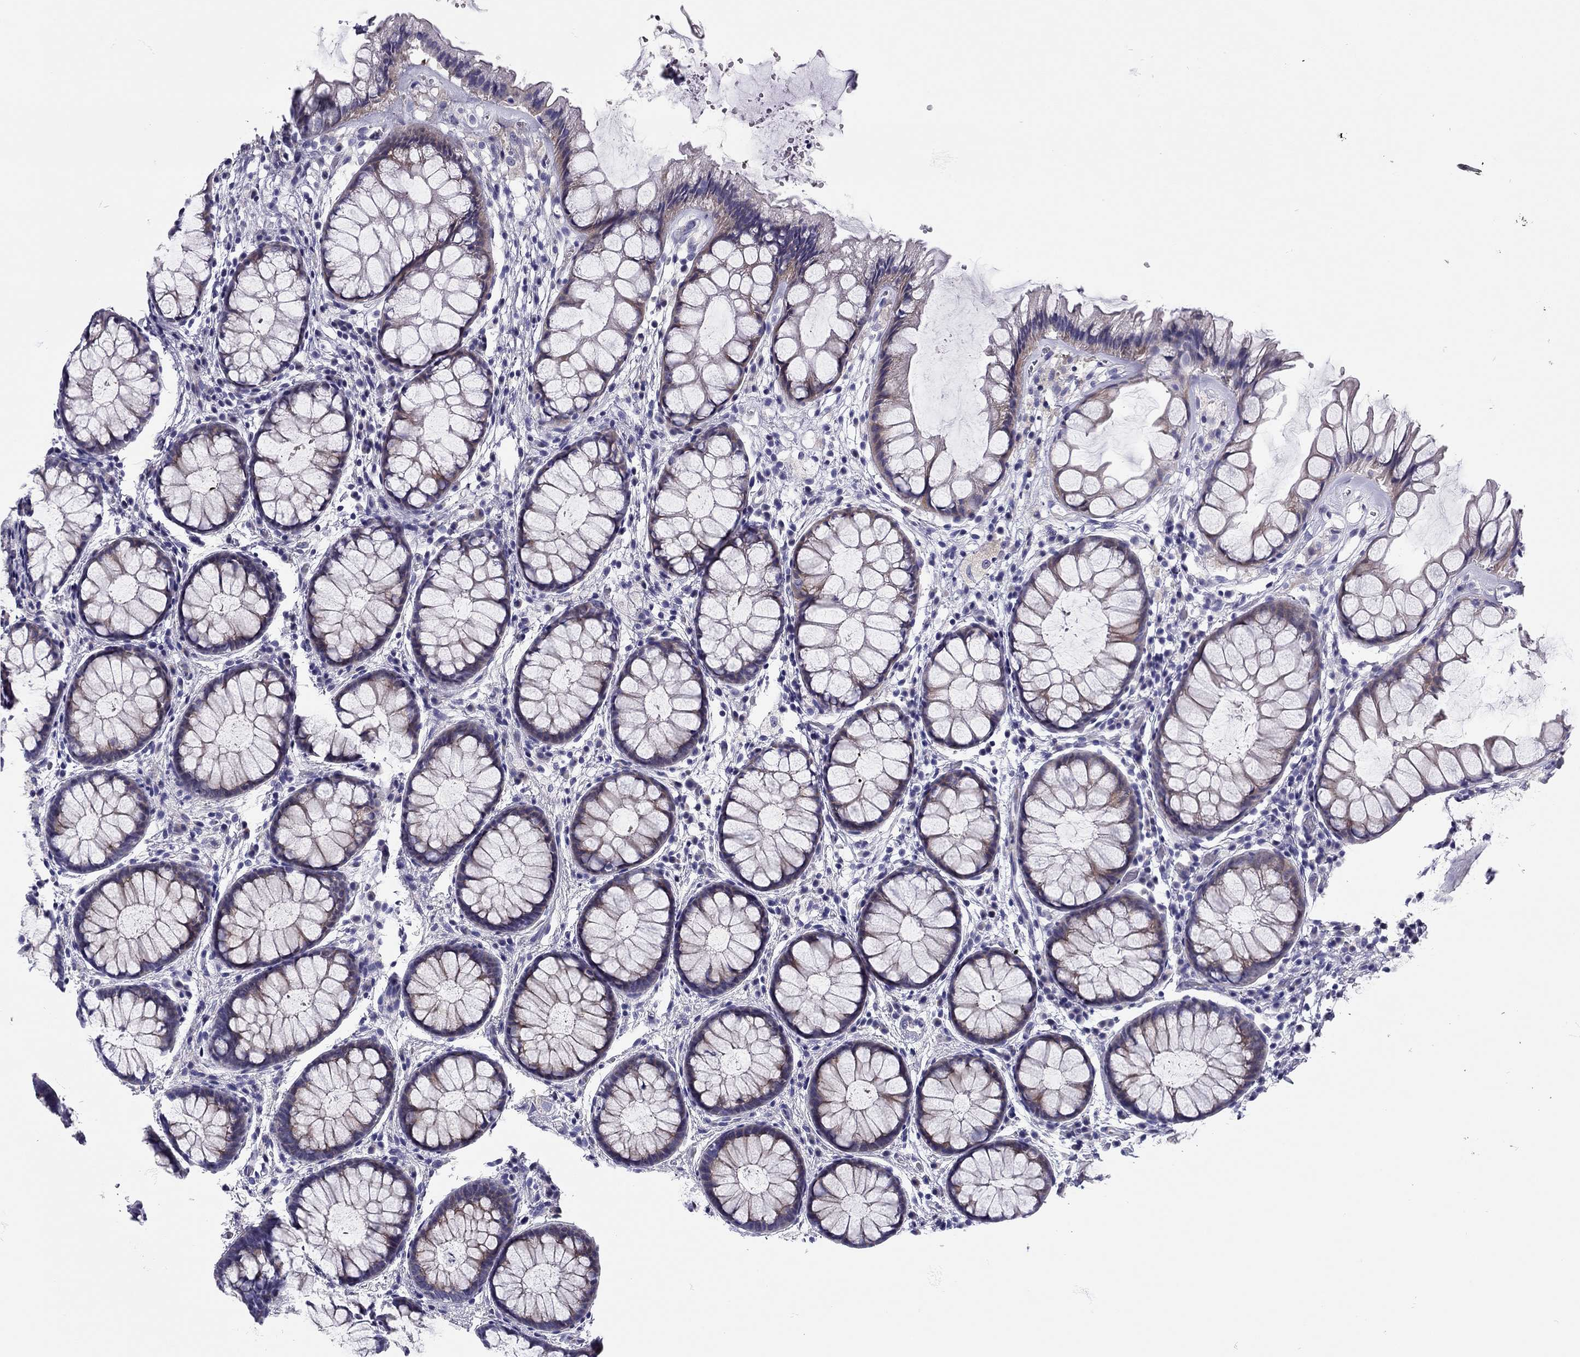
{"staining": {"intensity": "moderate", "quantity": "<25%", "location": "cytoplasmic/membranous"}, "tissue": "rectum", "cell_type": "Glandular cells", "image_type": "normal", "snomed": [{"axis": "morphology", "description": "Normal tissue, NOS"}, {"axis": "topography", "description": "Rectum"}], "caption": "IHC histopathology image of benign rectum: human rectum stained using immunohistochemistry displays low levels of moderate protein expression localized specifically in the cytoplasmic/membranous of glandular cells, appearing as a cytoplasmic/membranous brown color.", "gene": "SCARB1", "patient": {"sex": "female", "age": 62}}